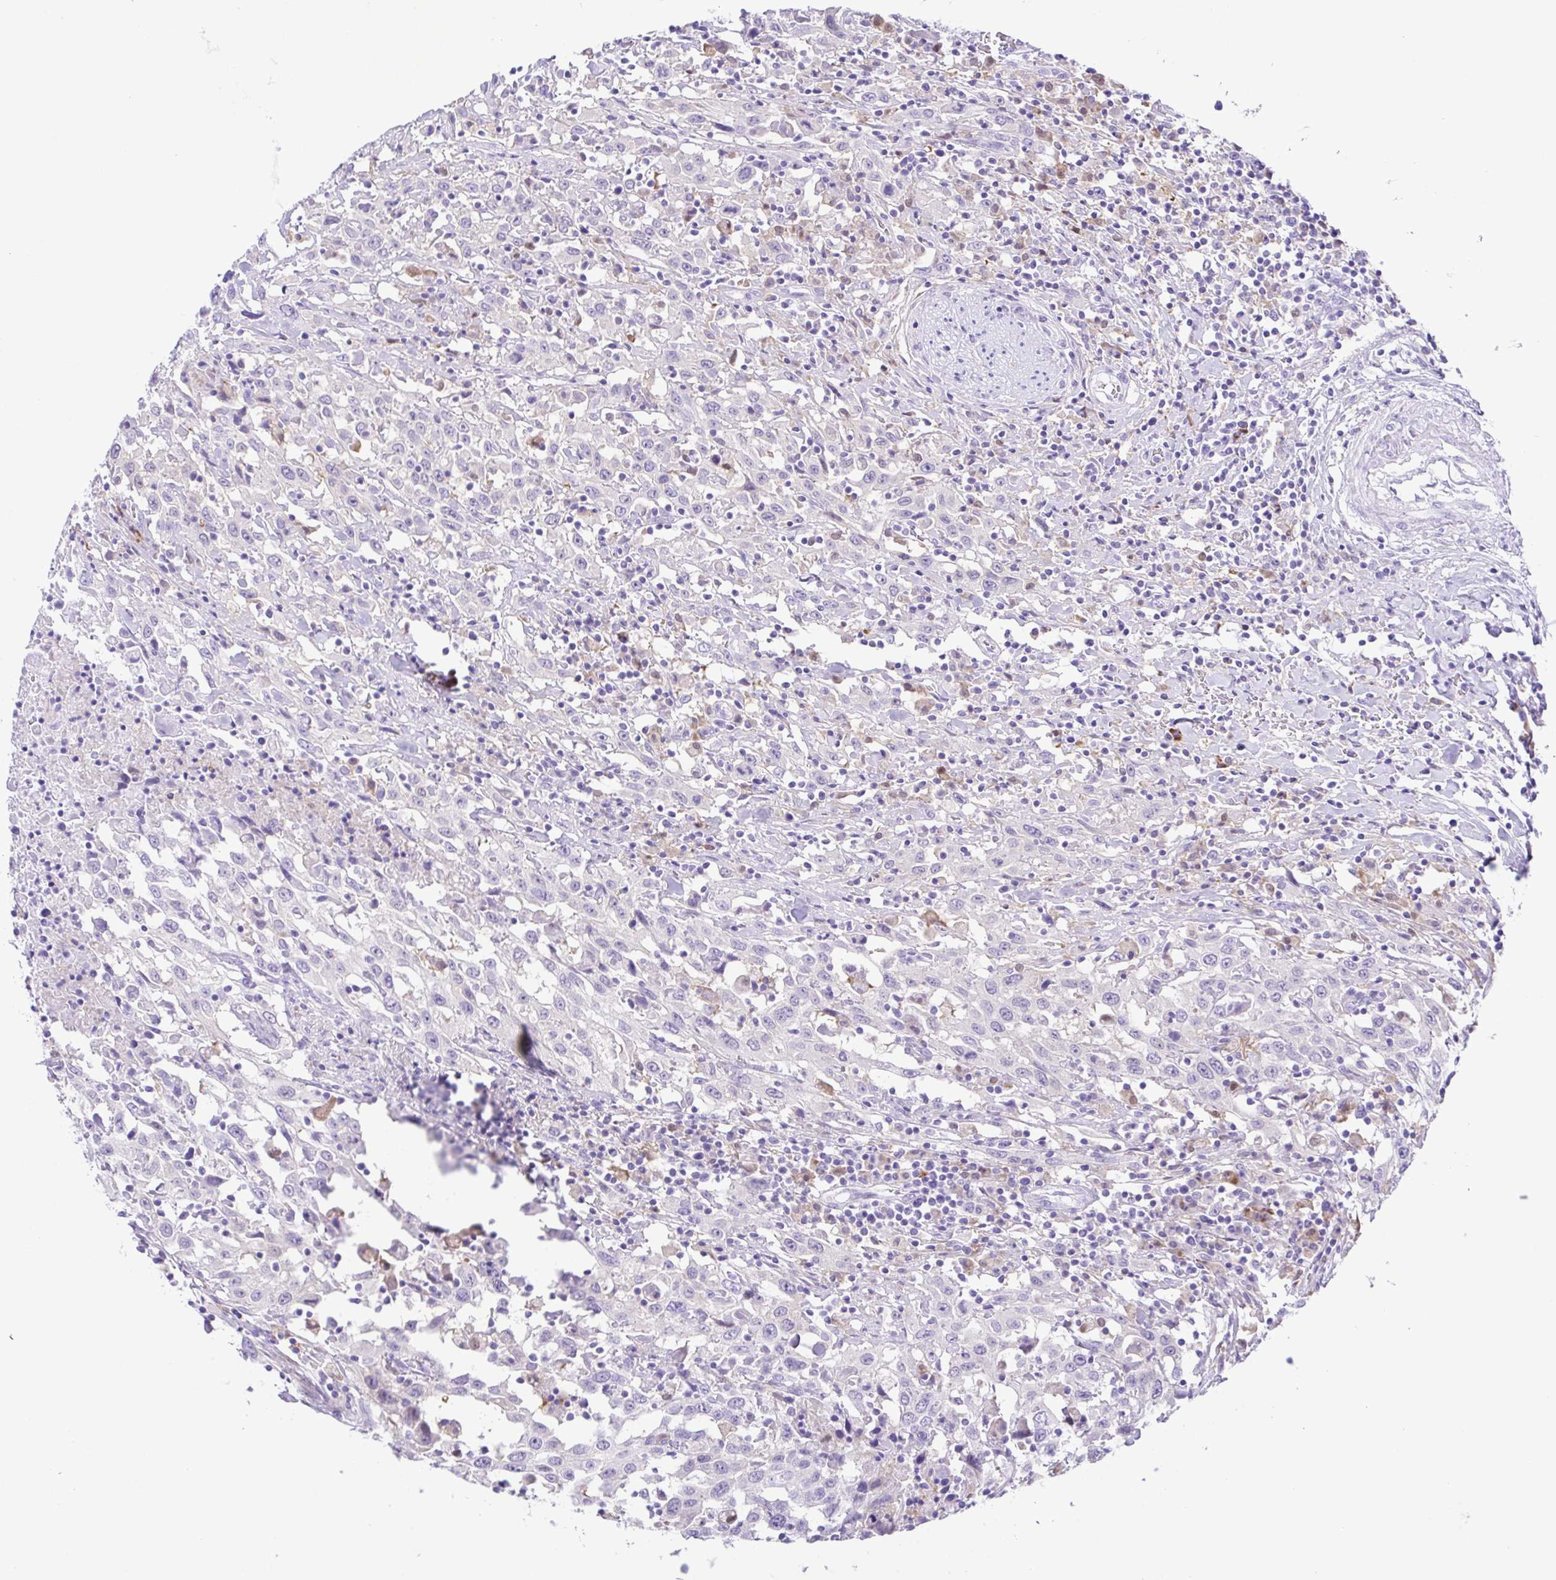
{"staining": {"intensity": "negative", "quantity": "none", "location": "none"}, "tissue": "urothelial cancer", "cell_type": "Tumor cells", "image_type": "cancer", "snomed": [{"axis": "morphology", "description": "Urothelial carcinoma, High grade"}, {"axis": "topography", "description": "Urinary bladder"}], "caption": "High magnification brightfield microscopy of urothelial carcinoma (high-grade) stained with DAB (brown) and counterstained with hematoxylin (blue): tumor cells show no significant positivity. (DAB IHC visualized using brightfield microscopy, high magnification).", "gene": "GPR17", "patient": {"sex": "male", "age": 61}}